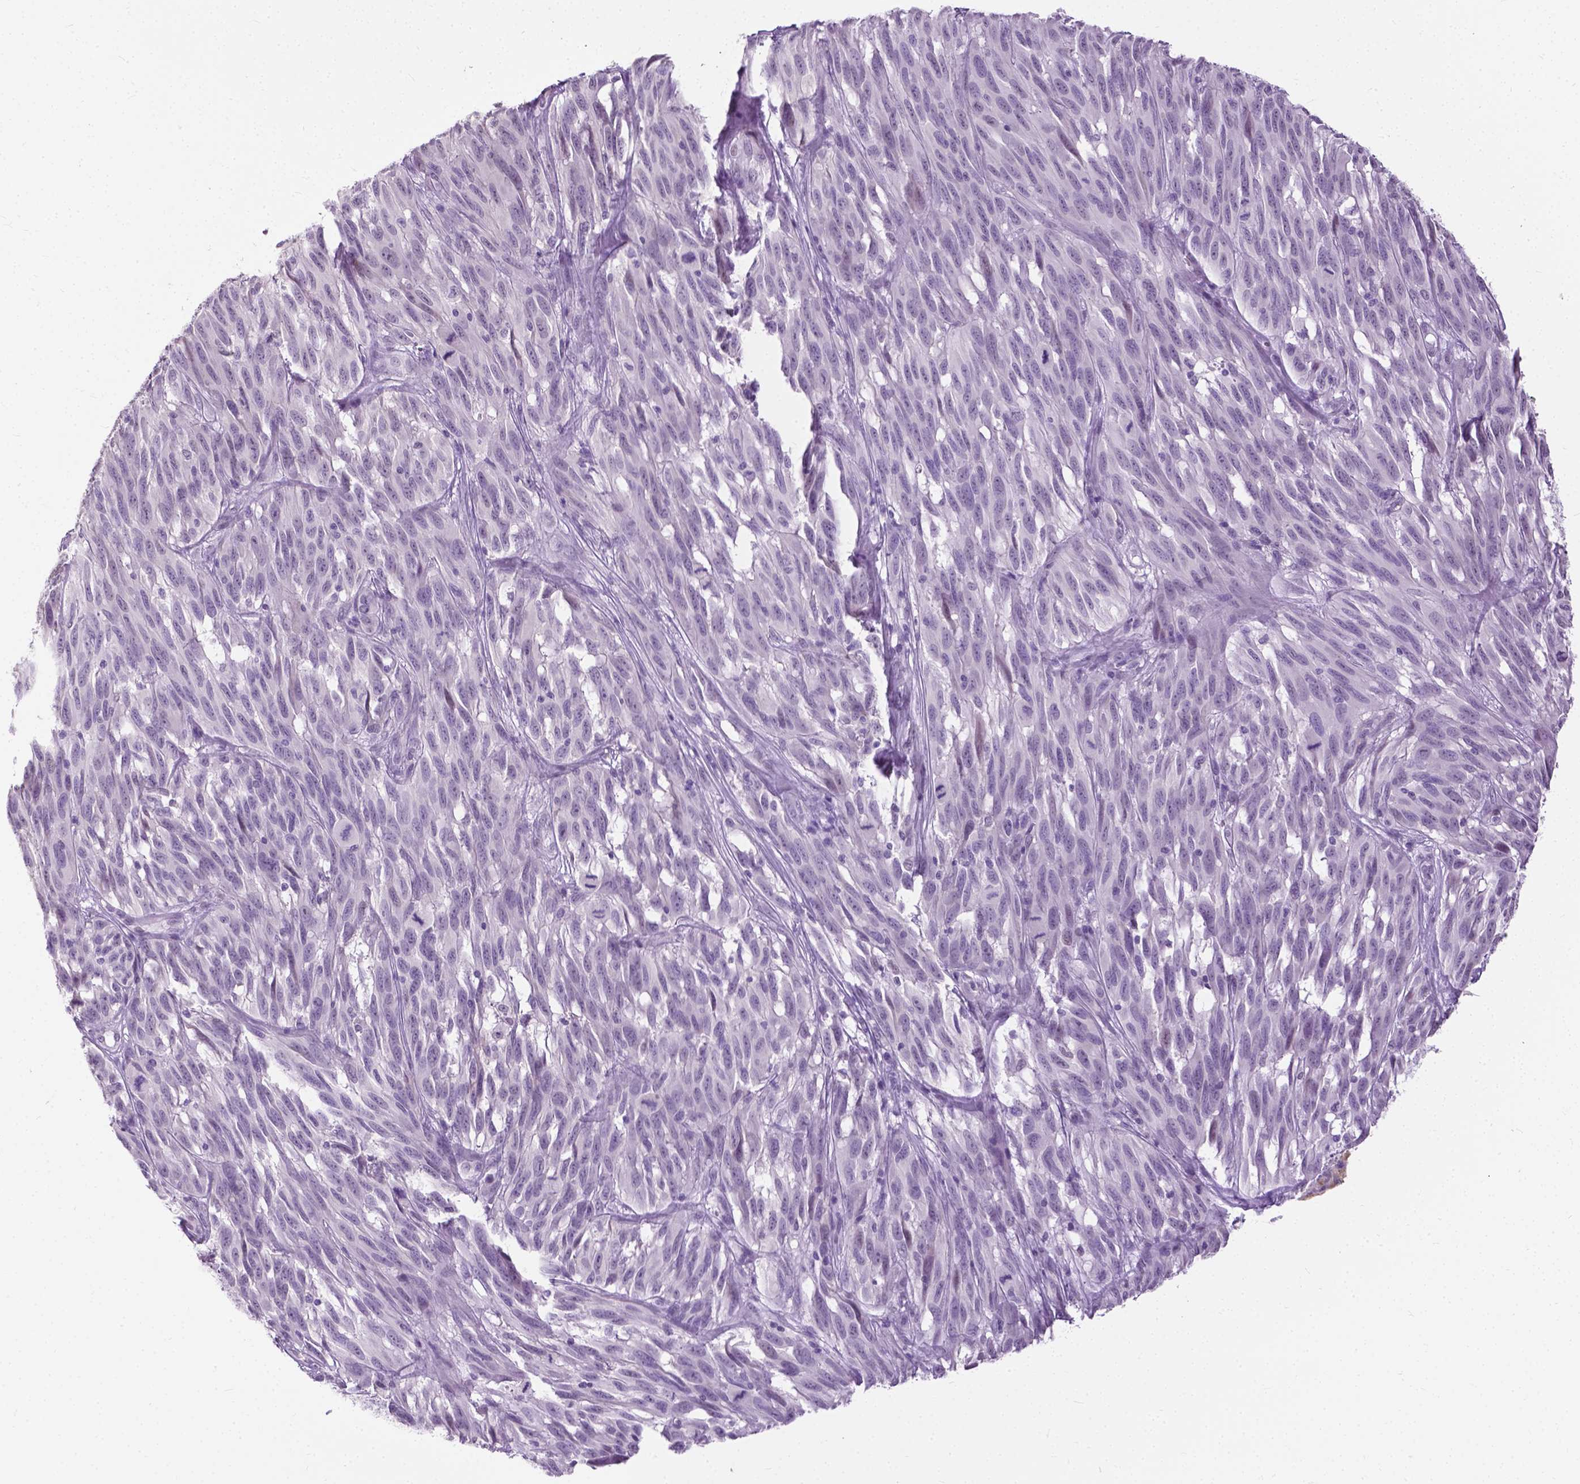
{"staining": {"intensity": "negative", "quantity": "none", "location": "none"}, "tissue": "melanoma", "cell_type": "Tumor cells", "image_type": "cancer", "snomed": [{"axis": "morphology", "description": "Malignant melanoma, NOS"}, {"axis": "topography", "description": "Vulva, labia, clitoris and Bartholin´s gland, NO"}], "caption": "This is an immunohistochemistry micrograph of melanoma. There is no staining in tumor cells.", "gene": "GPR37L1", "patient": {"sex": "female", "age": 75}}